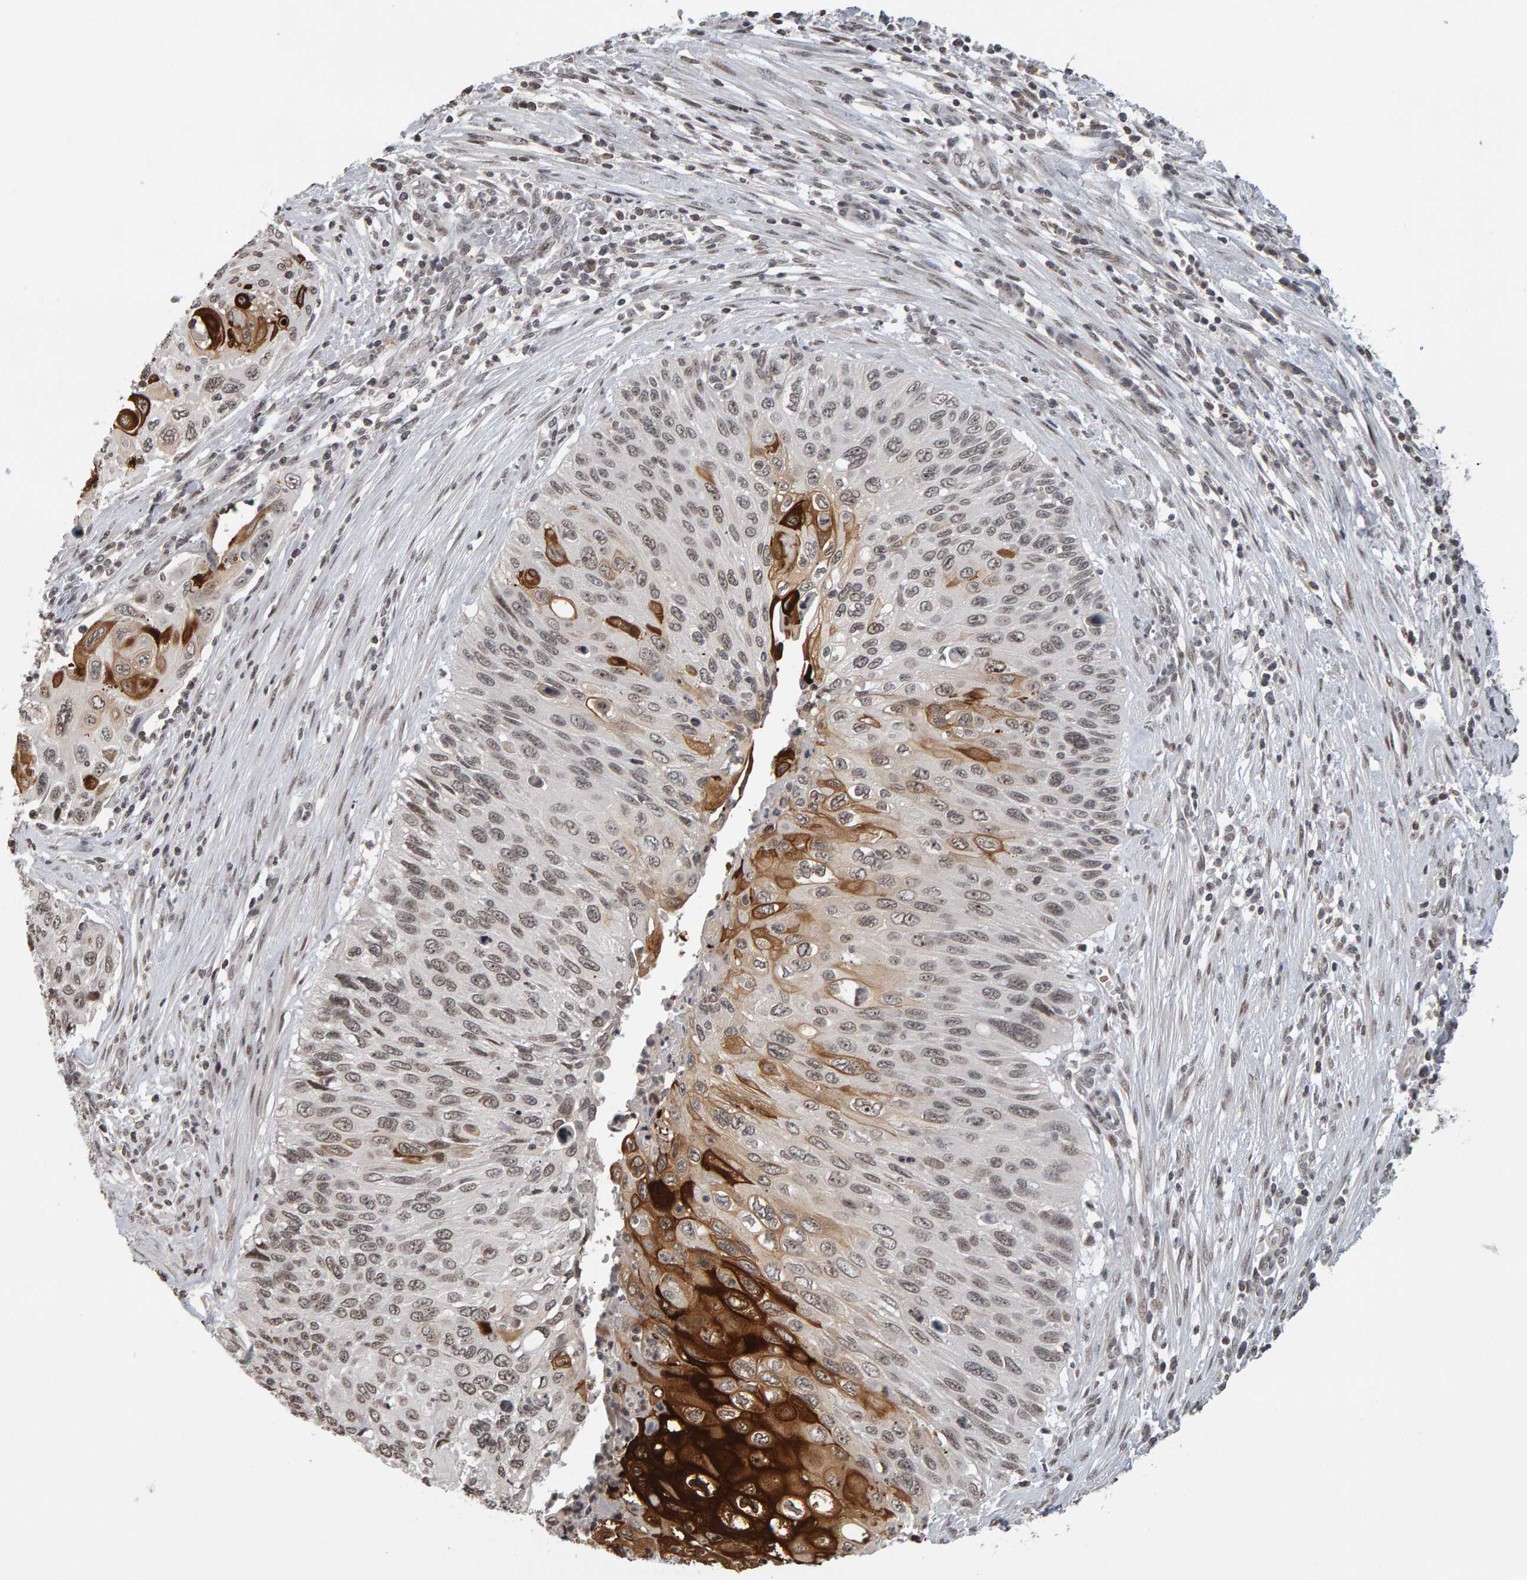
{"staining": {"intensity": "weak", "quantity": ">75%", "location": "cytoplasmic/membranous,nuclear"}, "tissue": "cervical cancer", "cell_type": "Tumor cells", "image_type": "cancer", "snomed": [{"axis": "morphology", "description": "Squamous cell carcinoma, NOS"}, {"axis": "topography", "description": "Cervix"}], "caption": "A brown stain labels weak cytoplasmic/membranous and nuclear expression of a protein in human cervical squamous cell carcinoma tumor cells.", "gene": "TRAM1", "patient": {"sex": "female", "age": 70}}